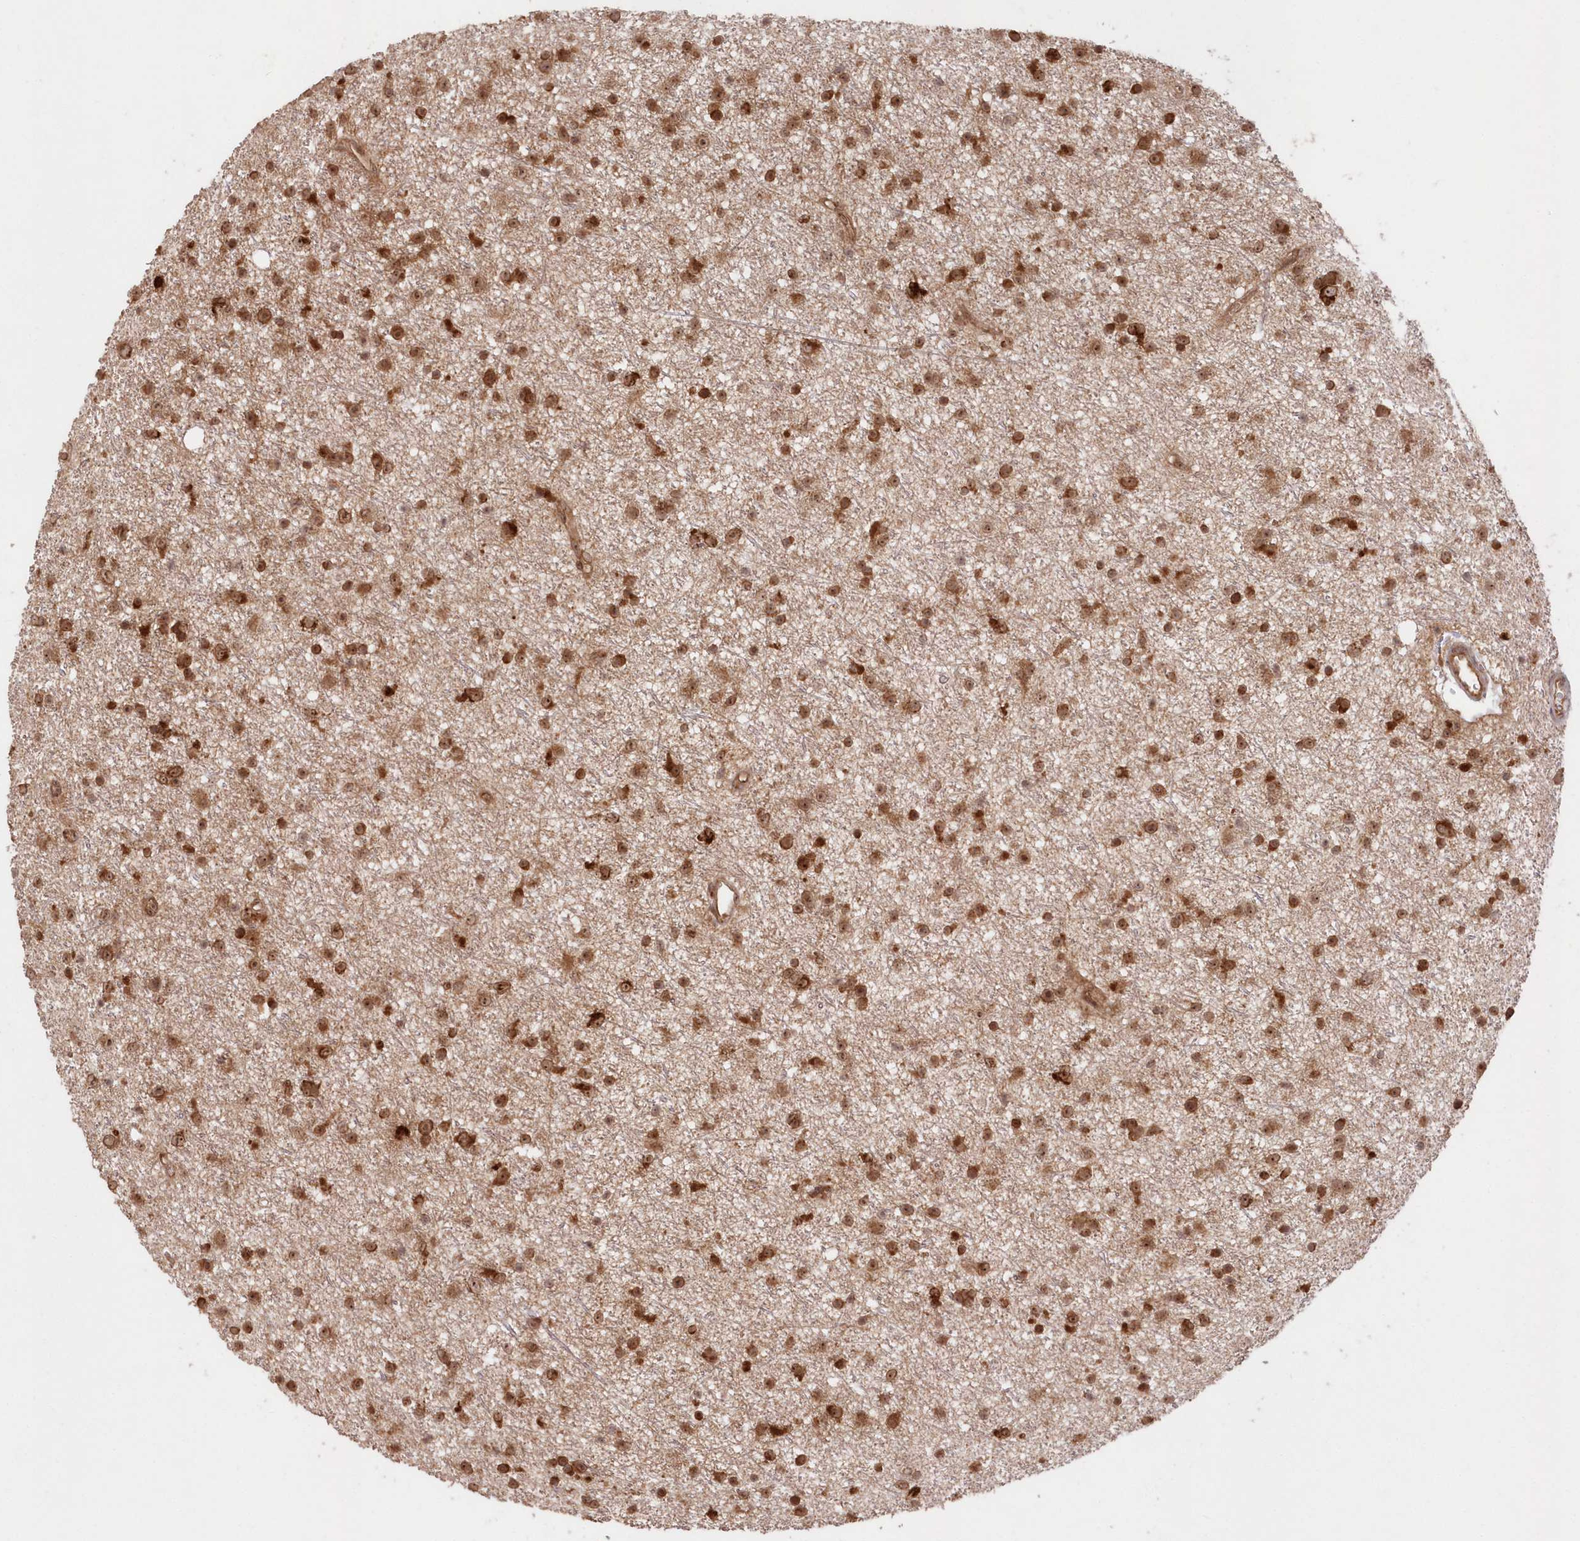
{"staining": {"intensity": "moderate", "quantity": ">75%", "location": "cytoplasmic/membranous,nuclear"}, "tissue": "glioma", "cell_type": "Tumor cells", "image_type": "cancer", "snomed": [{"axis": "morphology", "description": "Glioma, malignant, Low grade"}, {"axis": "topography", "description": "Cerebral cortex"}], "caption": "Moderate cytoplasmic/membranous and nuclear positivity is seen in about >75% of tumor cells in low-grade glioma (malignant).", "gene": "SERINC1", "patient": {"sex": "female", "age": 39}}